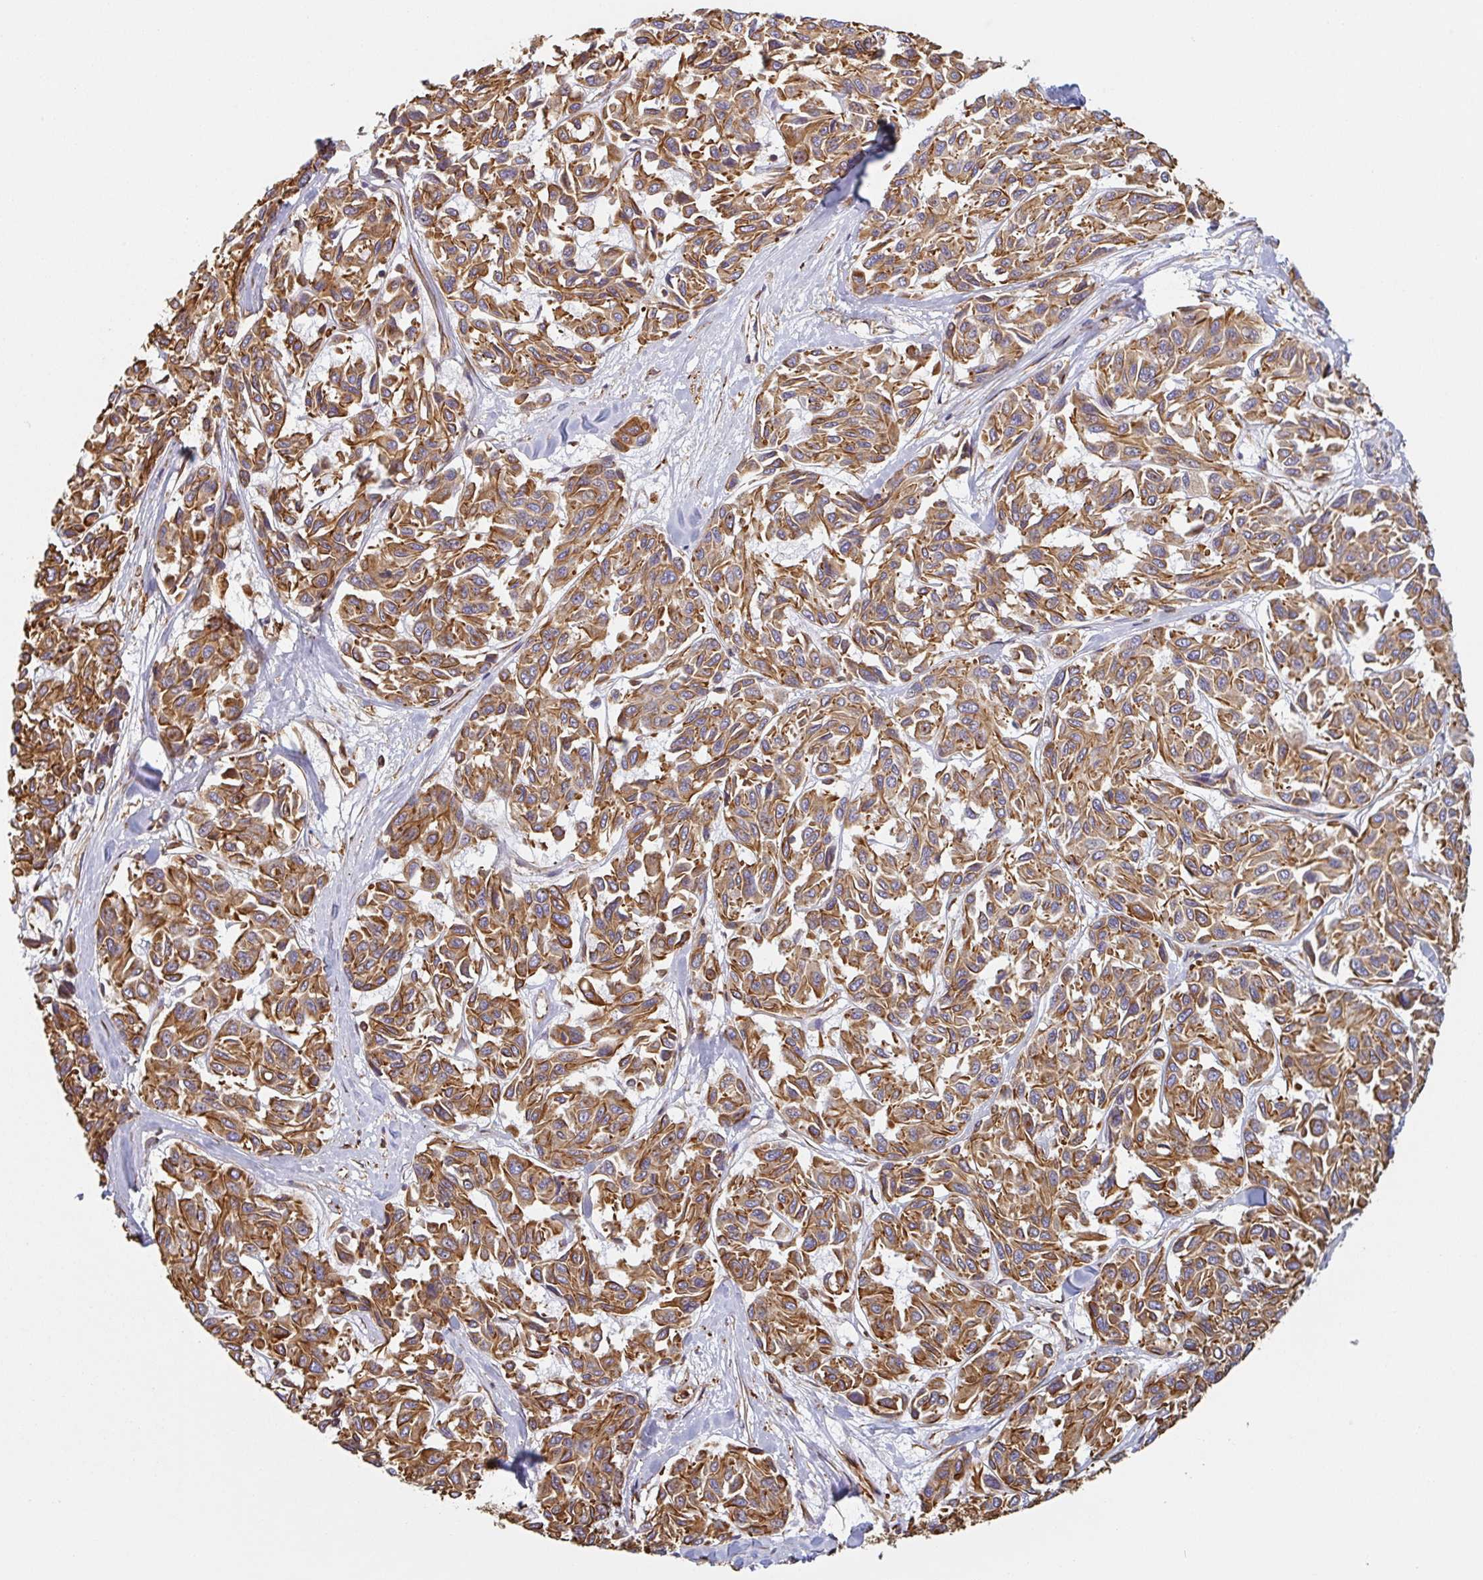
{"staining": {"intensity": "moderate", "quantity": ">75%", "location": "cytoplasmic/membranous"}, "tissue": "melanoma", "cell_type": "Tumor cells", "image_type": "cancer", "snomed": [{"axis": "morphology", "description": "Malignant melanoma, NOS"}, {"axis": "topography", "description": "Skin"}], "caption": "Immunohistochemical staining of human melanoma demonstrates medium levels of moderate cytoplasmic/membranous protein expression in about >75% of tumor cells.", "gene": "PPFIA1", "patient": {"sex": "female", "age": 66}}